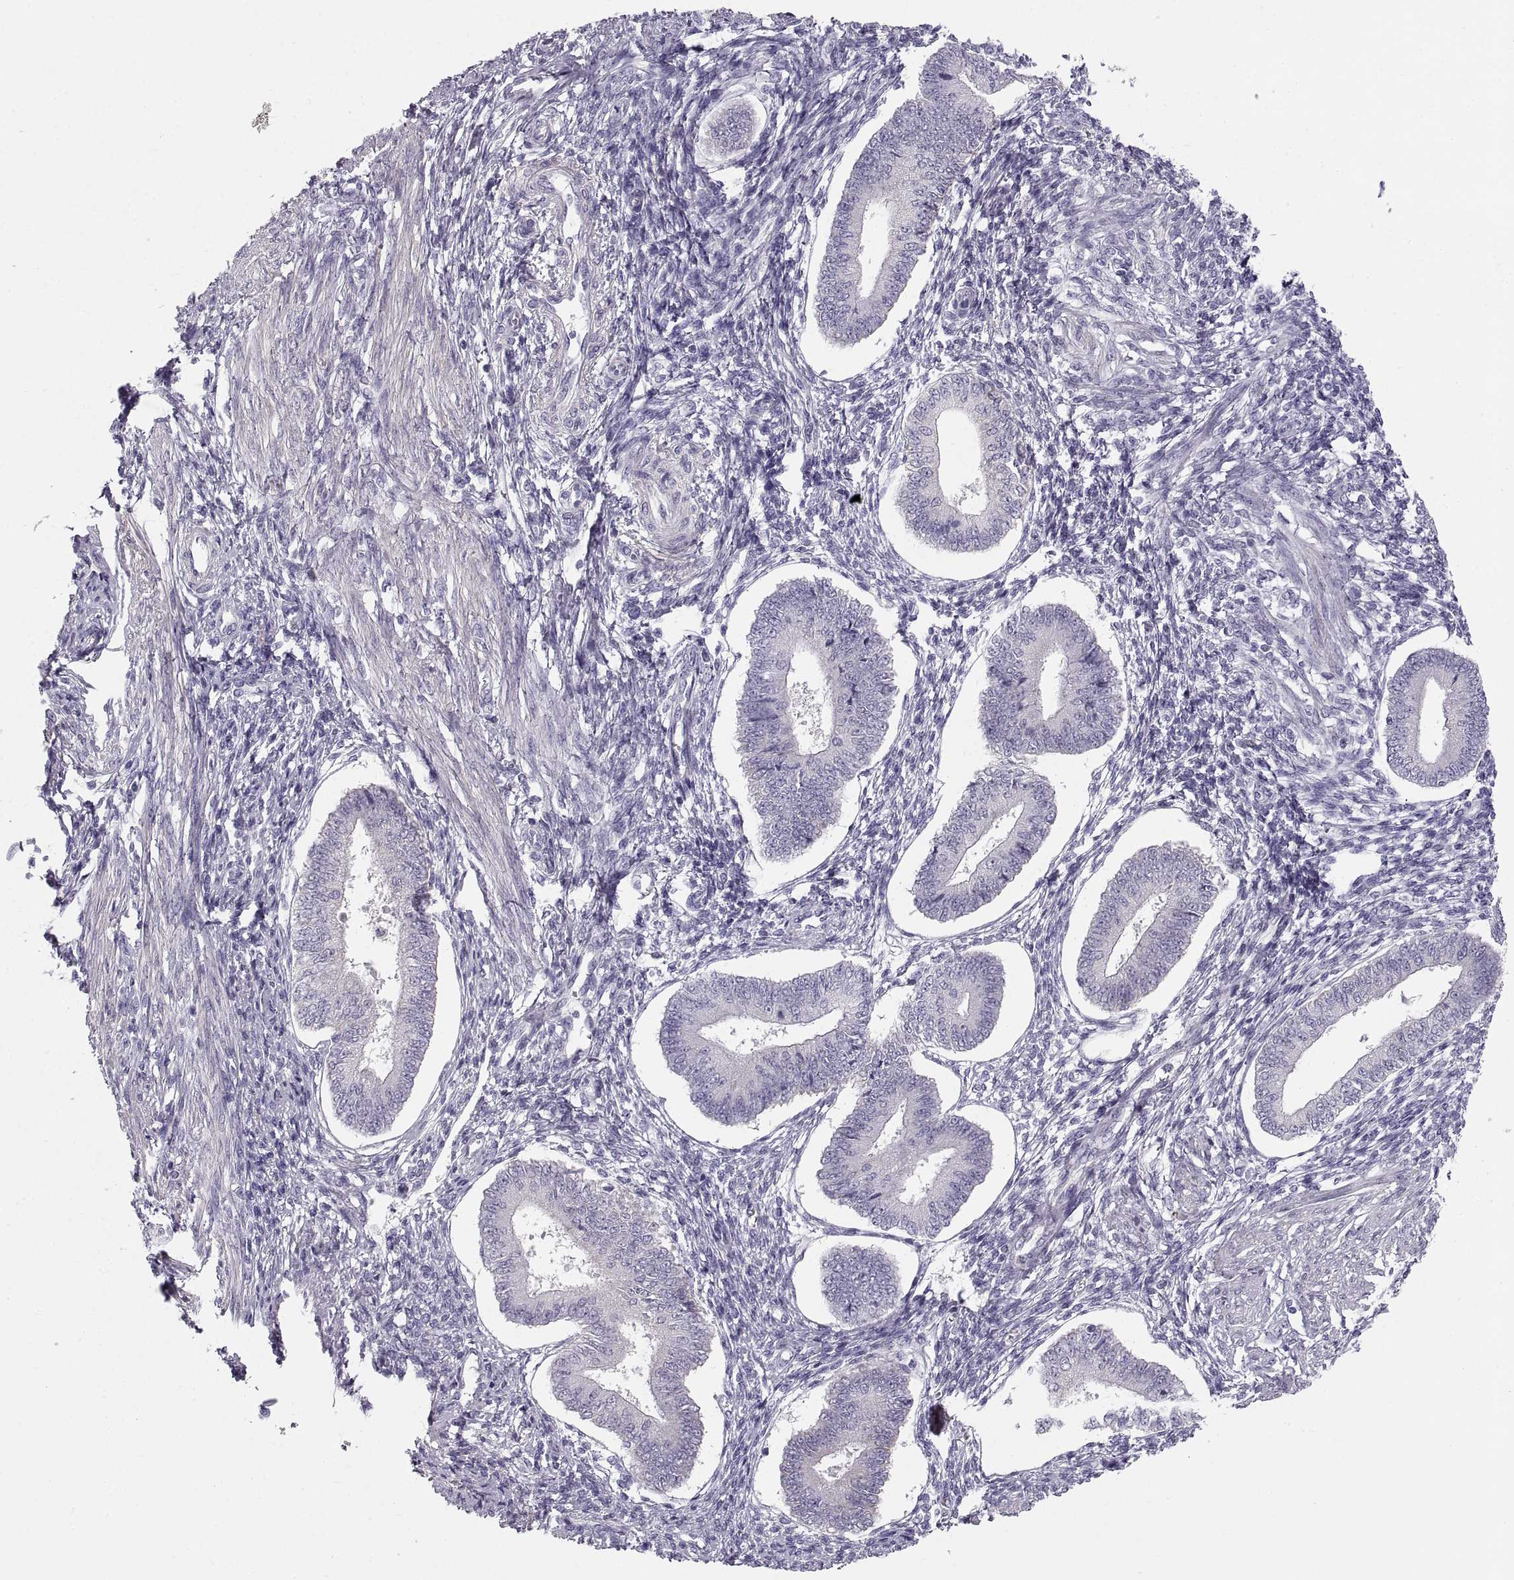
{"staining": {"intensity": "negative", "quantity": "none", "location": "none"}, "tissue": "endometrium", "cell_type": "Cells in endometrial stroma", "image_type": "normal", "snomed": [{"axis": "morphology", "description": "Normal tissue, NOS"}, {"axis": "topography", "description": "Endometrium"}], "caption": "The micrograph exhibits no staining of cells in endometrial stroma in normal endometrium.", "gene": "COL9A3", "patient": {"sex": "female", "age": 42}}